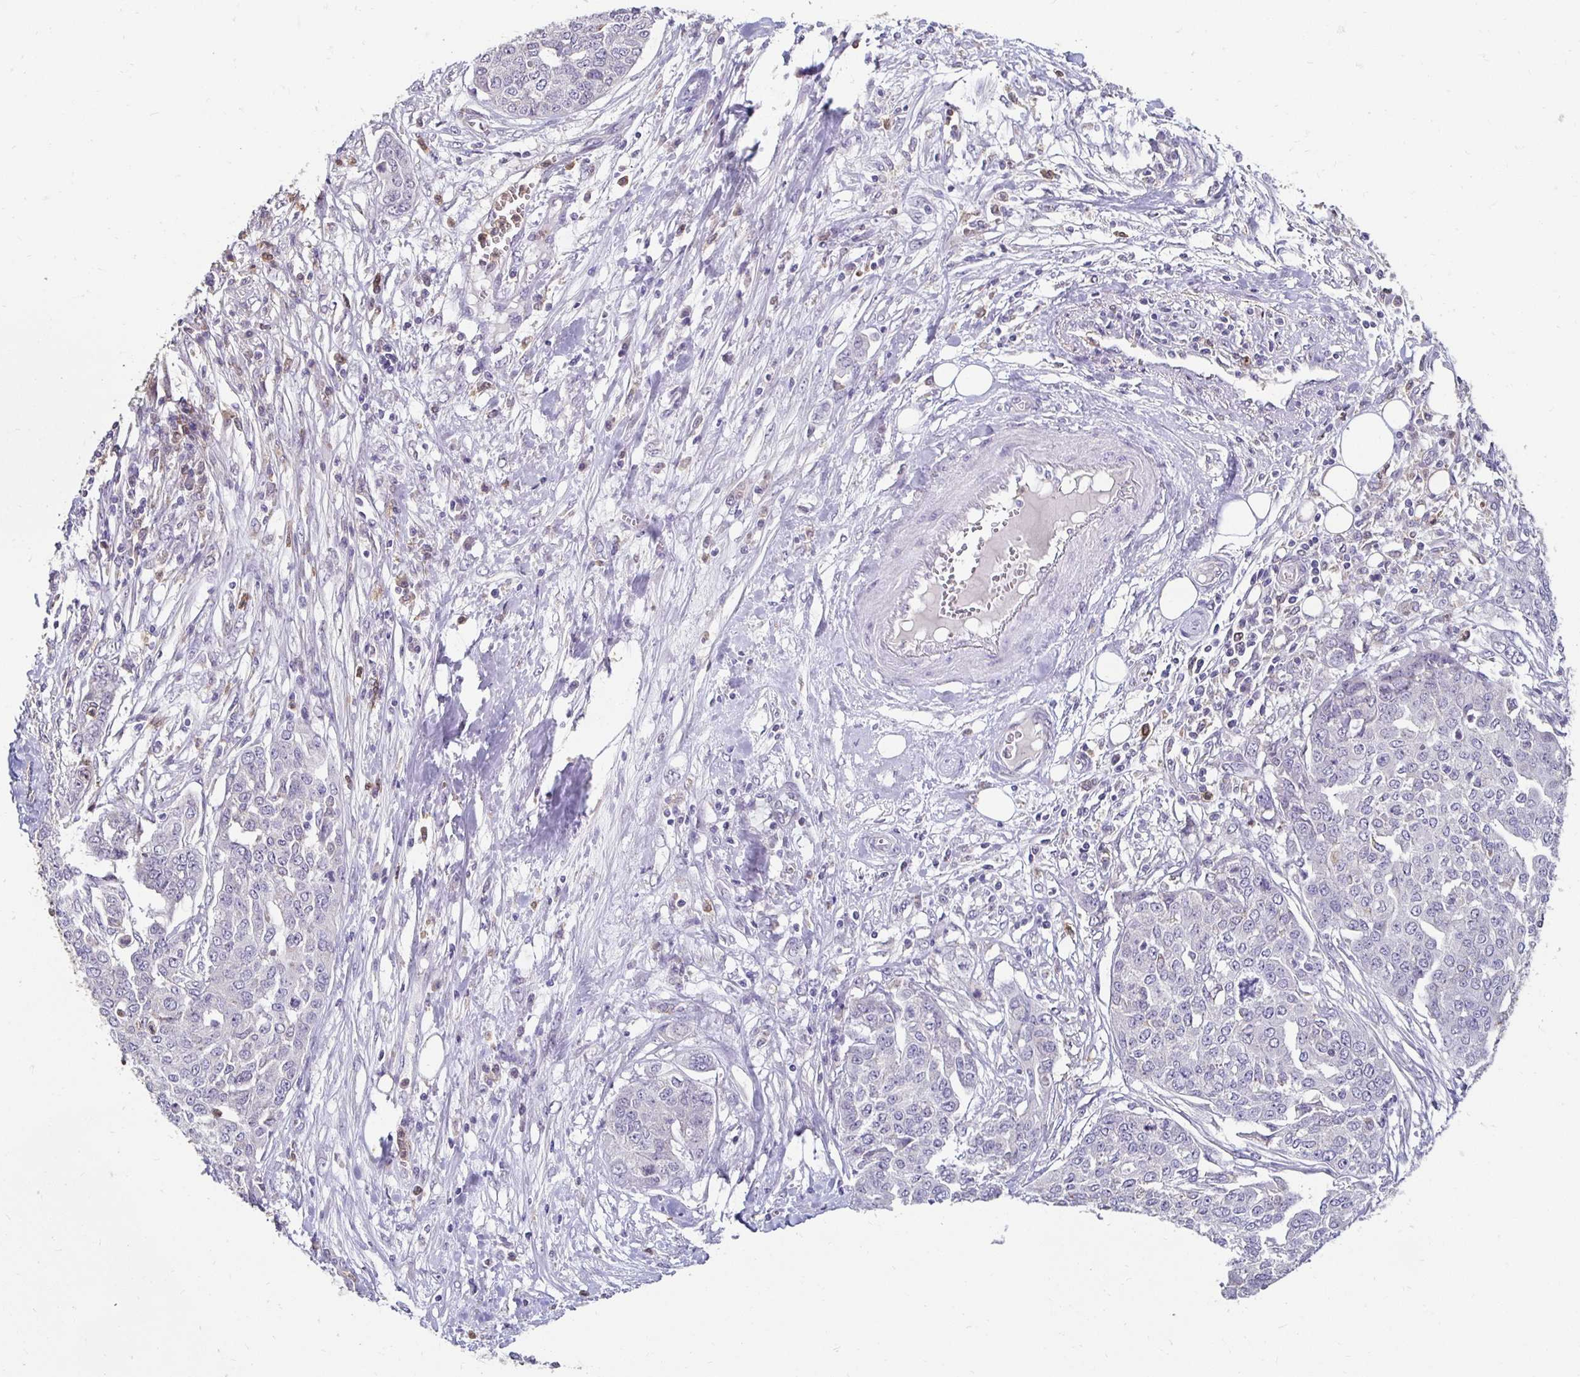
{"staining": {"intensity": "negative", "quantity": "none", "location": "none"}, "tissue": "ovarian cancer", "cell_type": "Tumor cells", "image_type": "cancer", "snomed": [{"axis": "morphology", "description": "Cystadenocarcinoma, serous, NOS"}, {"axis": "topography", "description": "Soft tissue"}, {"axis": "topography", "description": "Ovary"}], "caption": "An immunohistochemistry (IHC) histopathology image of ovarian cancer (serous cystadenocarcinoma) is shown. There is no staining in tumor cells of ovarian cancer (serous cystadenocarcinoma).", "gene": "GK2", "patient": {"sex": "female", "age": 57}}